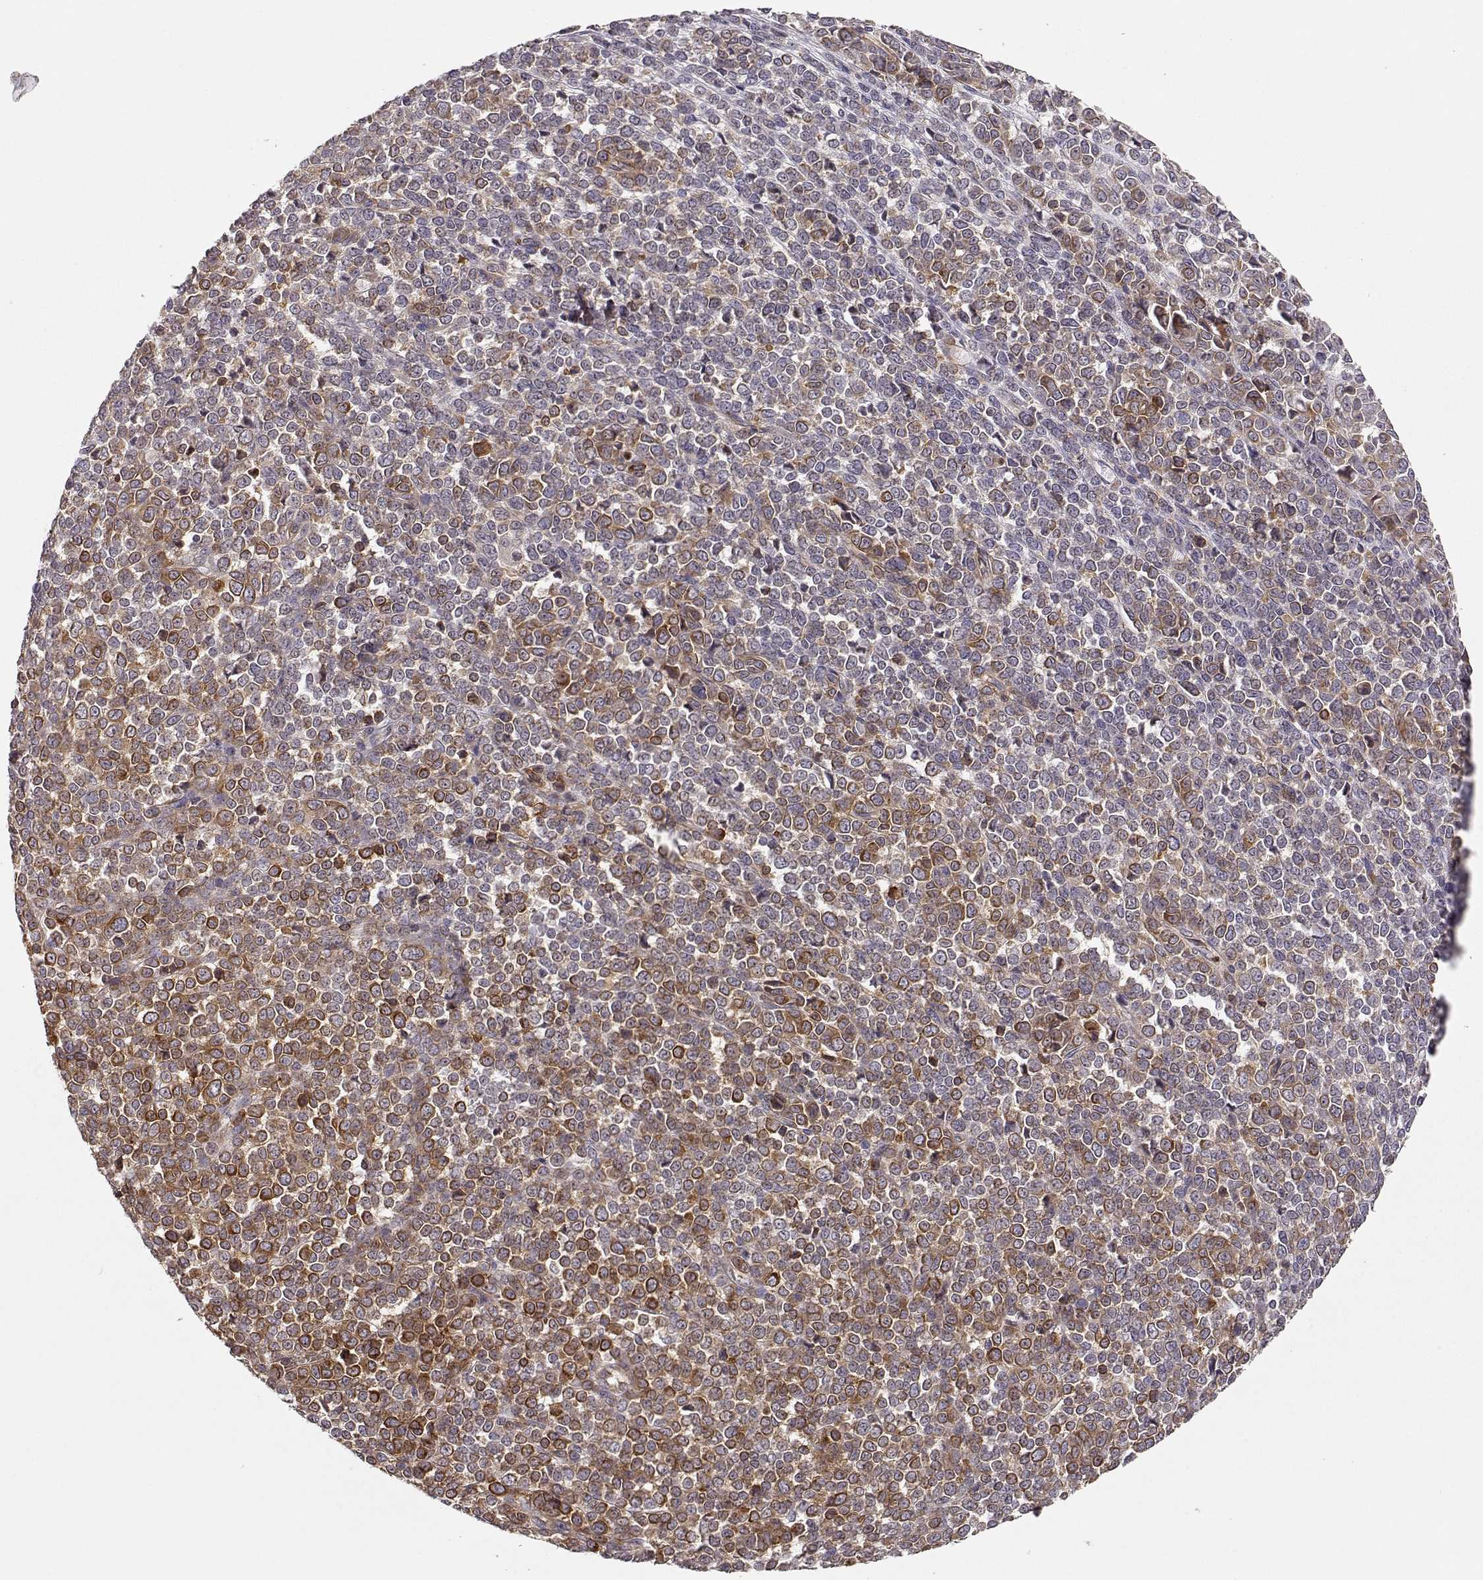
{"staining": {"intensity": "moderate", "quantity": ">75%", "location": "cytoplasmic/membranous"}, "tissue": "melanoma", "cell_type": "Tumor cells", "image_type": "cancer", "snomed": [{"axis": "morphology", "description": "Malignant melanoma, NOS"}, {"axis": "topography", "description": "Skin"}], "caption": "Protein expression analysis of melanoma exhibits moderate cytoplasmic/membranous staining in approximately >75% of tumor cells. (Brightfield microscopy of DAB IHC at high magnification).", "gene": "ARHGEF2", "patient": {"sex": "female", "age": 95}}